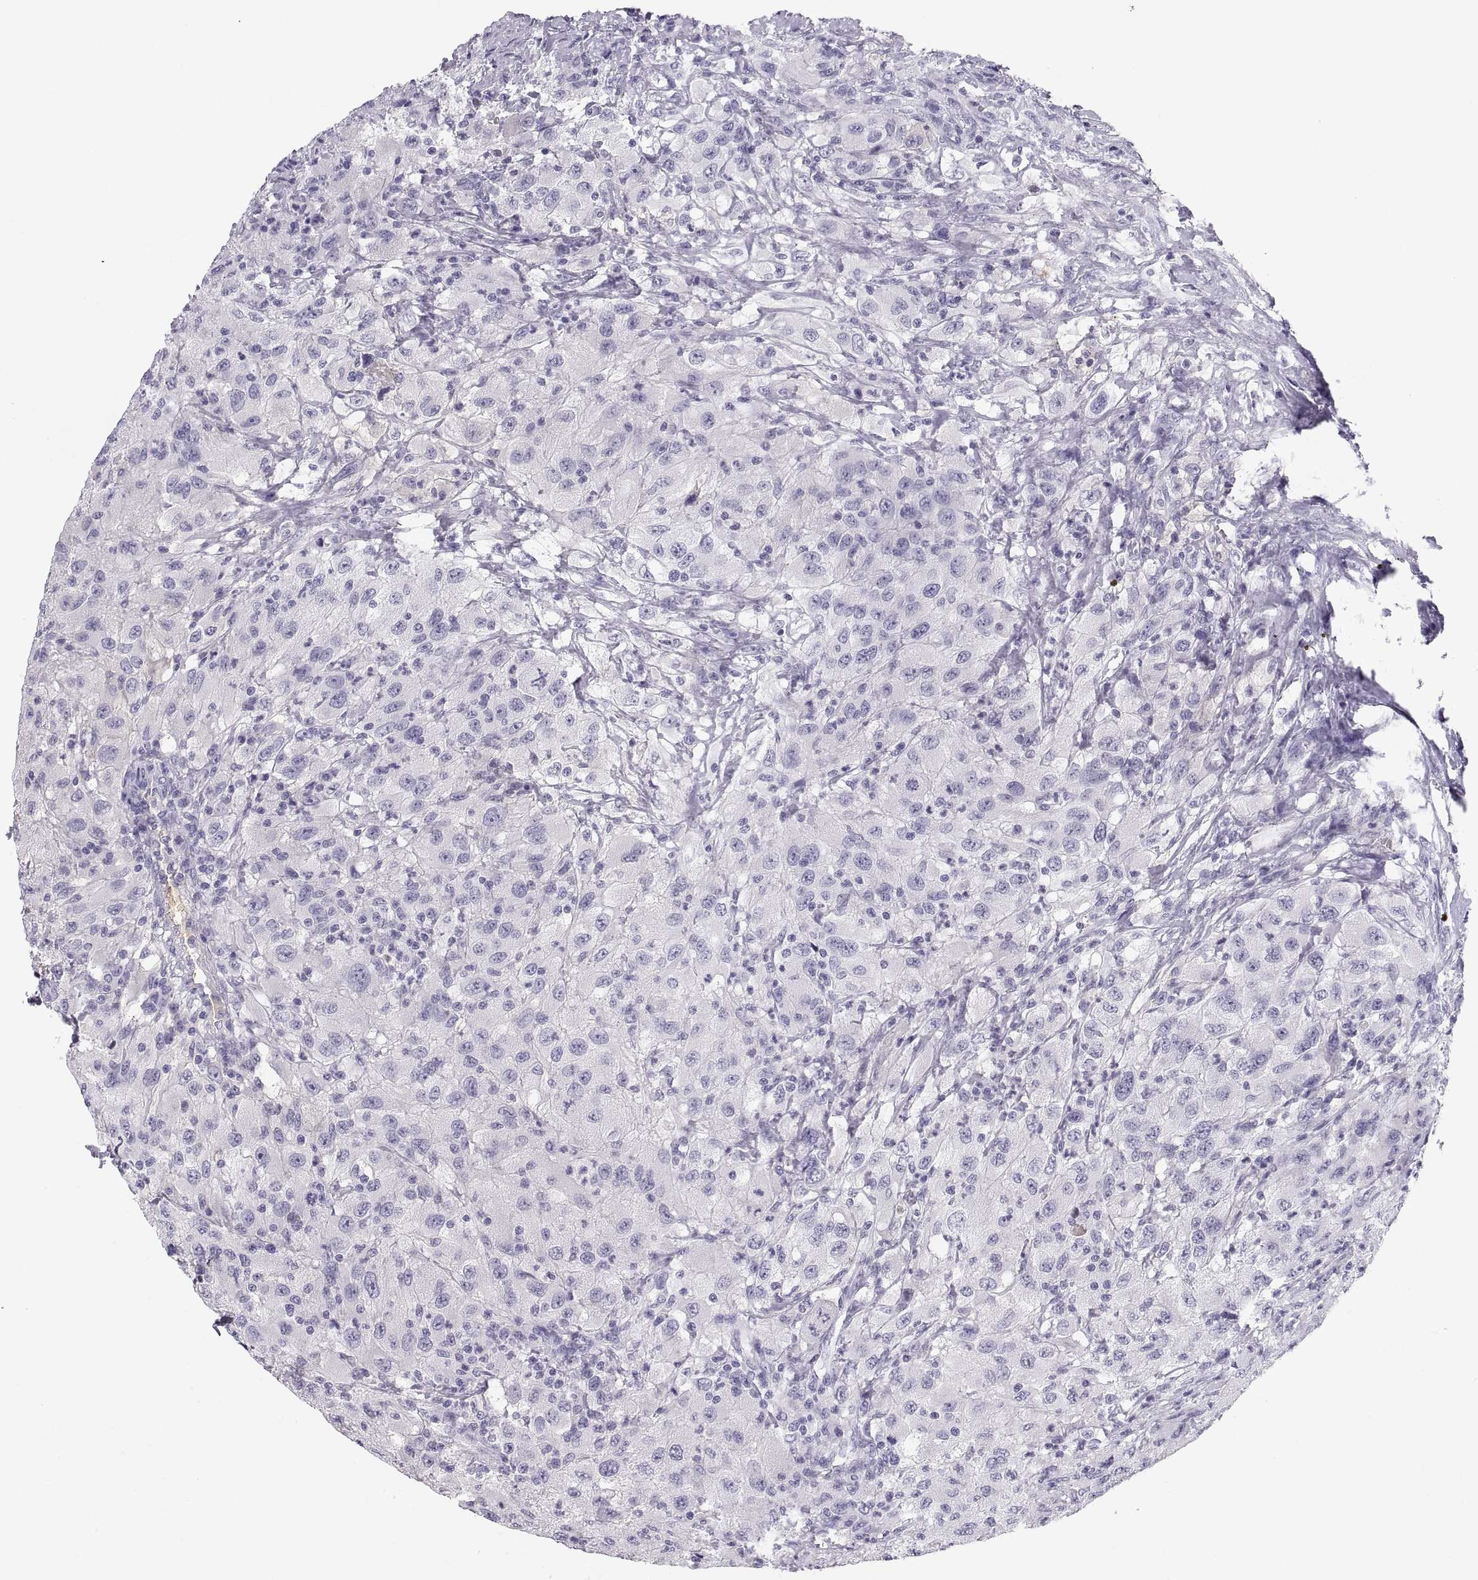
{"staining": {"intensity": "negative", "quantity": "none", "location": "none"}, "tissue": "renal cancer", "cell_type": "Tumor cells", "image_type": "cancer", "snomed": [{"axis": "morphology", "description": "Adenocarcinoma, NOS"}, {"axis": "topography", "description": "Kidney"}], "caption": "Photomicrograph shows no significant protein positivity in tumor cells of adenocarcinoma (renal). The staining was performed using DAB (3,3'-diaminobenzidine) to visualize the protein expression in brown, while the nuclei were stained in blue with hematoxylin (Magnification: 20x).", "gene": "MAGEB2", "patient": {"sex": "female", "age": 67}}